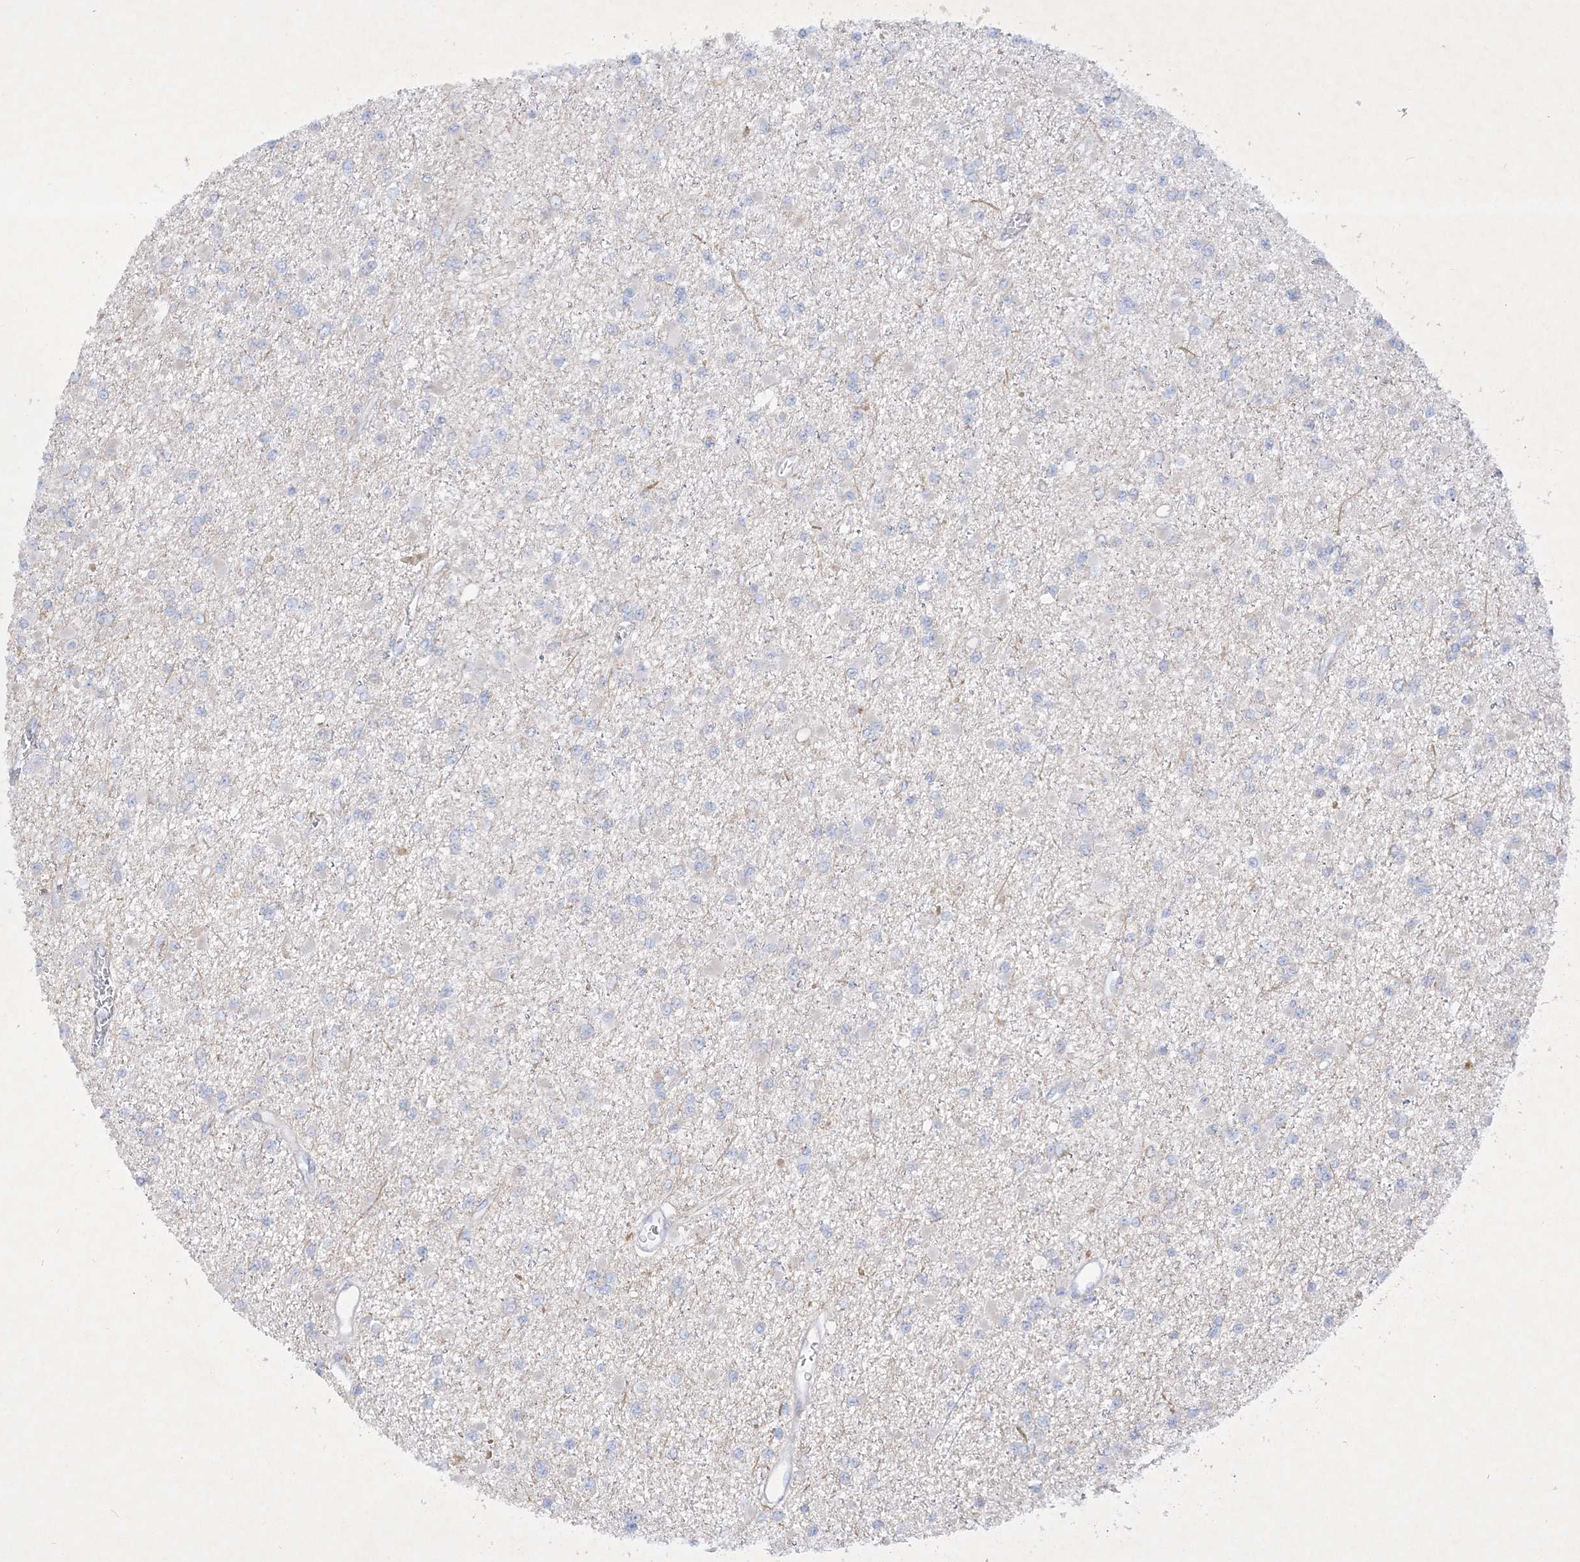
{"staining": {"intensity": "negative", "quantity": "none", "location": "none"}, "tissue": "glioma", "cell_type": "Tumor cells", "image_type": "cancer", "snomed": [{"axis": "morphology", "description": "Glioma, malignant, Low grade"}, {"axis": "topography", "description": "Brain"}], "caption": "High power microscopy photomicrograph of an IHC micrograph of glioma, revealing no significant expression in tumor cells.", "gene": "FARSB", "patient": {"sex": "female", "age": 22}}